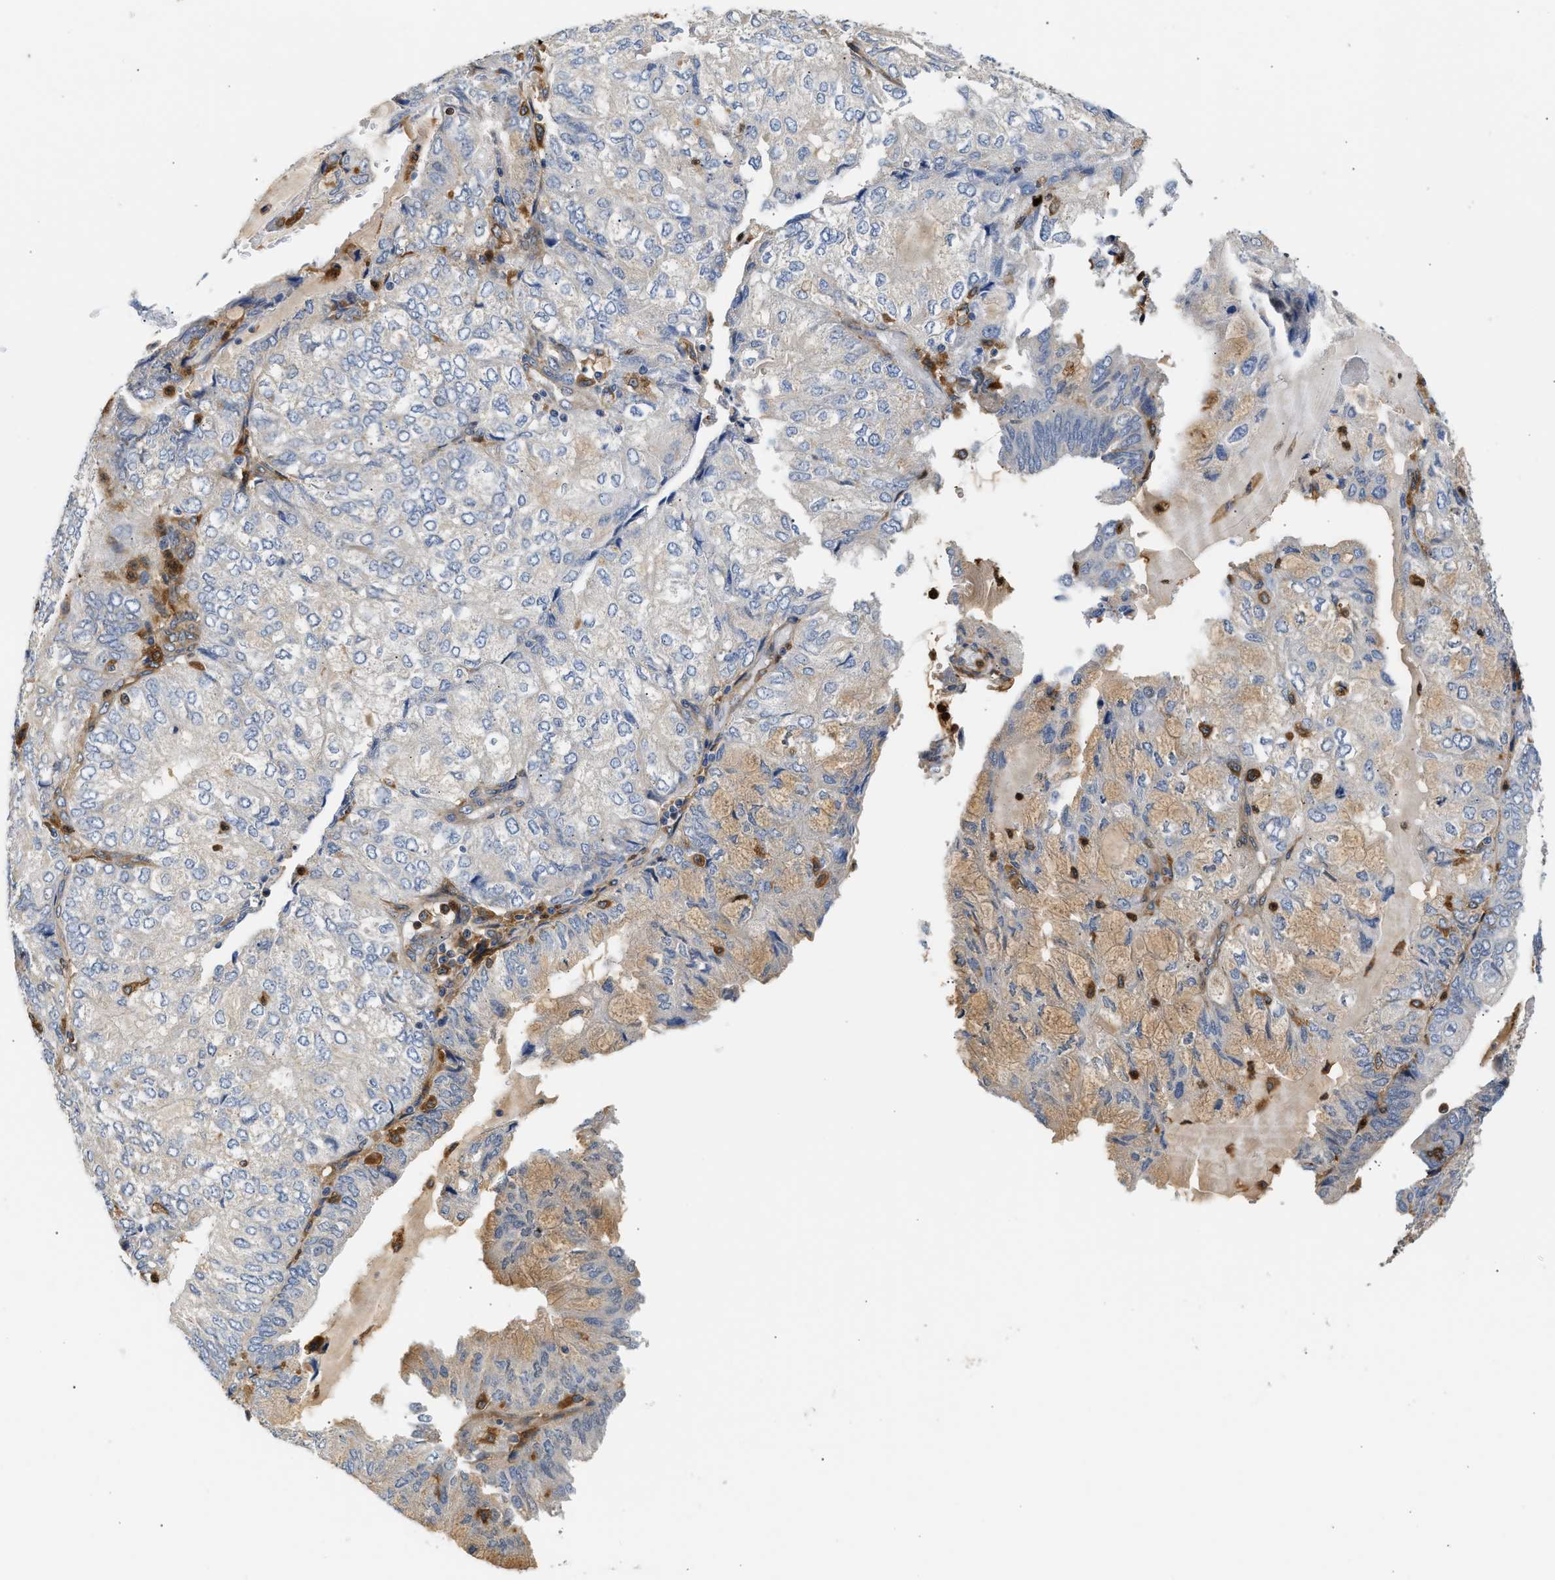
{"staining": {"intensity": "weak", "quantity": "<25%", "location": "cytoplasmic/membranous"}, "tissue": "endometrial cancer", "cell_type": "Tumor cells", "image_type": "cancer", "snomed": [{"axis": "morphology", "description": "Adenocarcinoma, NOS"}, {"axis": "topography", "description": "Endometrium"}], "caption": "Histopathology image shows no significant protein positivity in tumor cells of endometrial adenocarcinoma. (DAB IHC with hematoxylin counter stain).", "gene": "RAB31", "patient": {"sex": "female", "age": 81}}